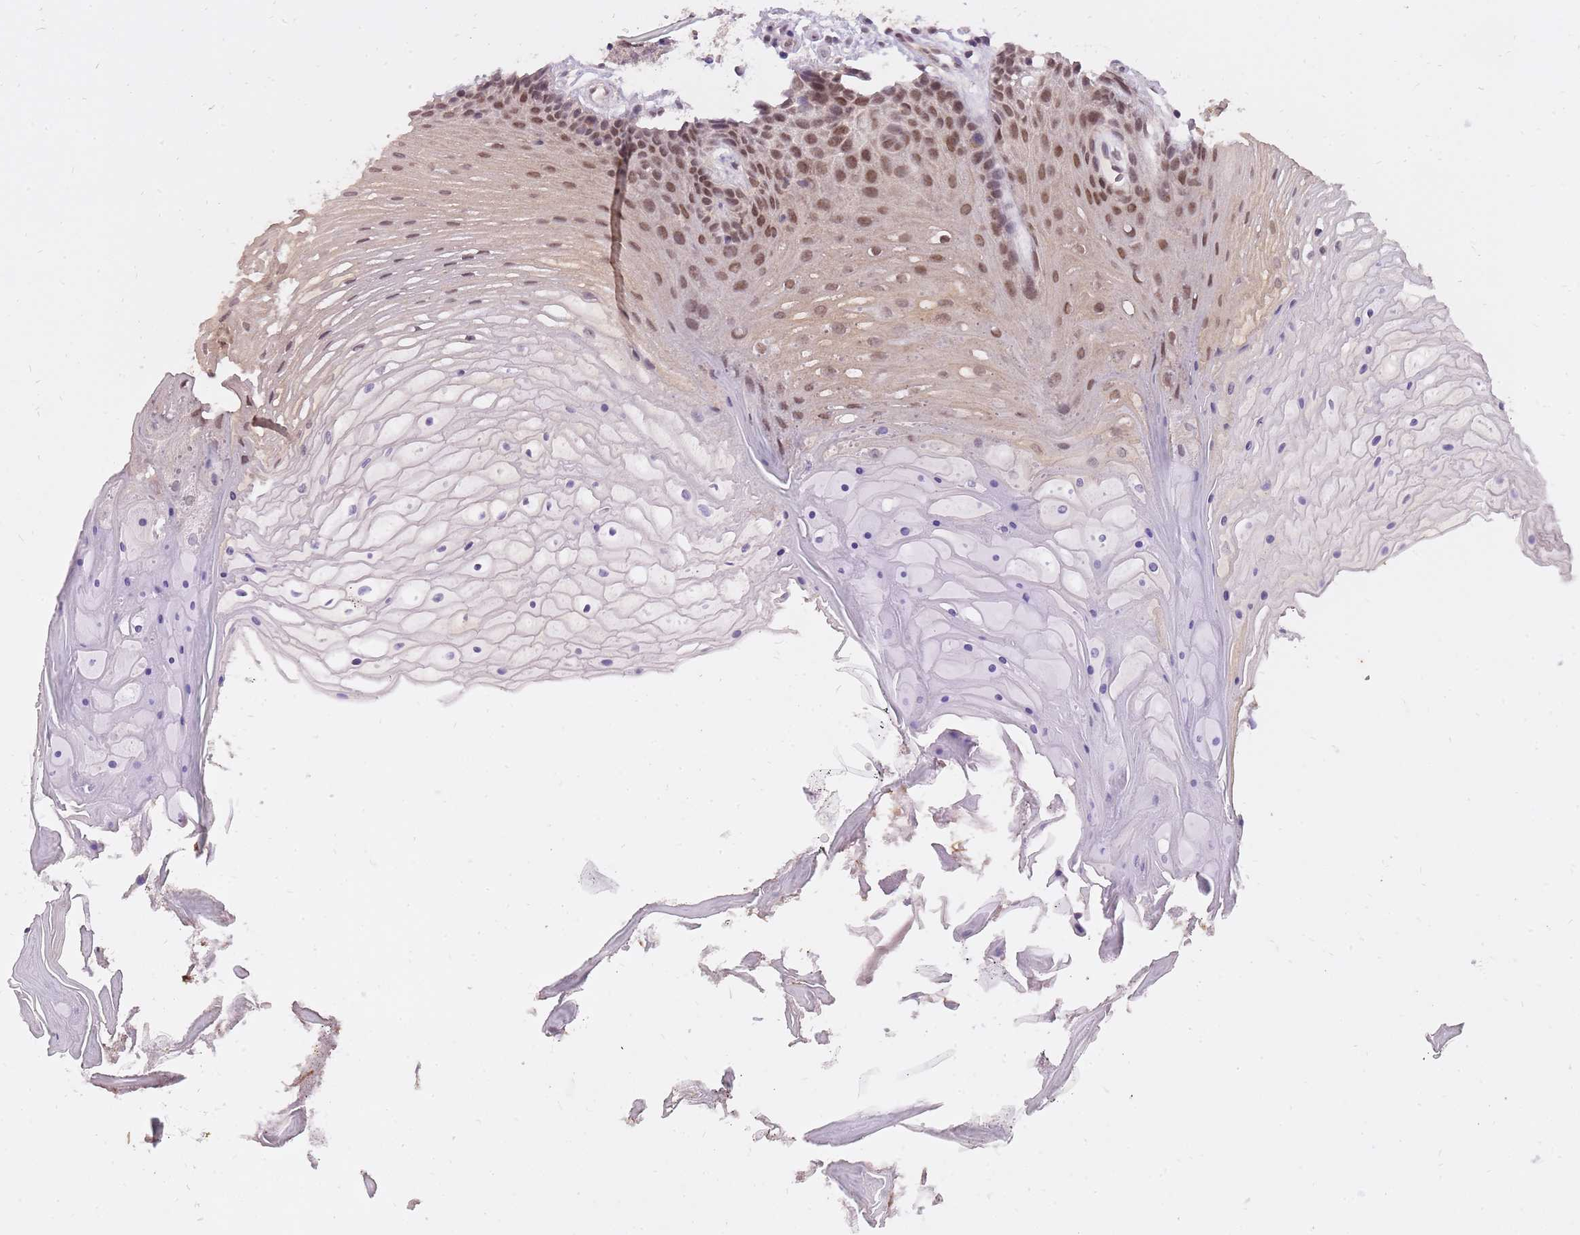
{"staining": {"intensity": "moderate", "quantity": ">75%", "location": "nuclear"}, "tissue": "oral mucosa", "cell_type": "Squamous epithelial cells", "image_type": "normal", "snomed": [{"axis": "morphology", "description": "Normal tissue, NOS"}, {"axis": "topography", "description": "Oral tissue"}], "caption": "The histopathology image reveals a brown stain indicating the presence of a protein in the nuclear of squamous epithelial cells in oral mucosa.", "gene": "TIGD1", "patient": {"sex": "female", "age": 80}}